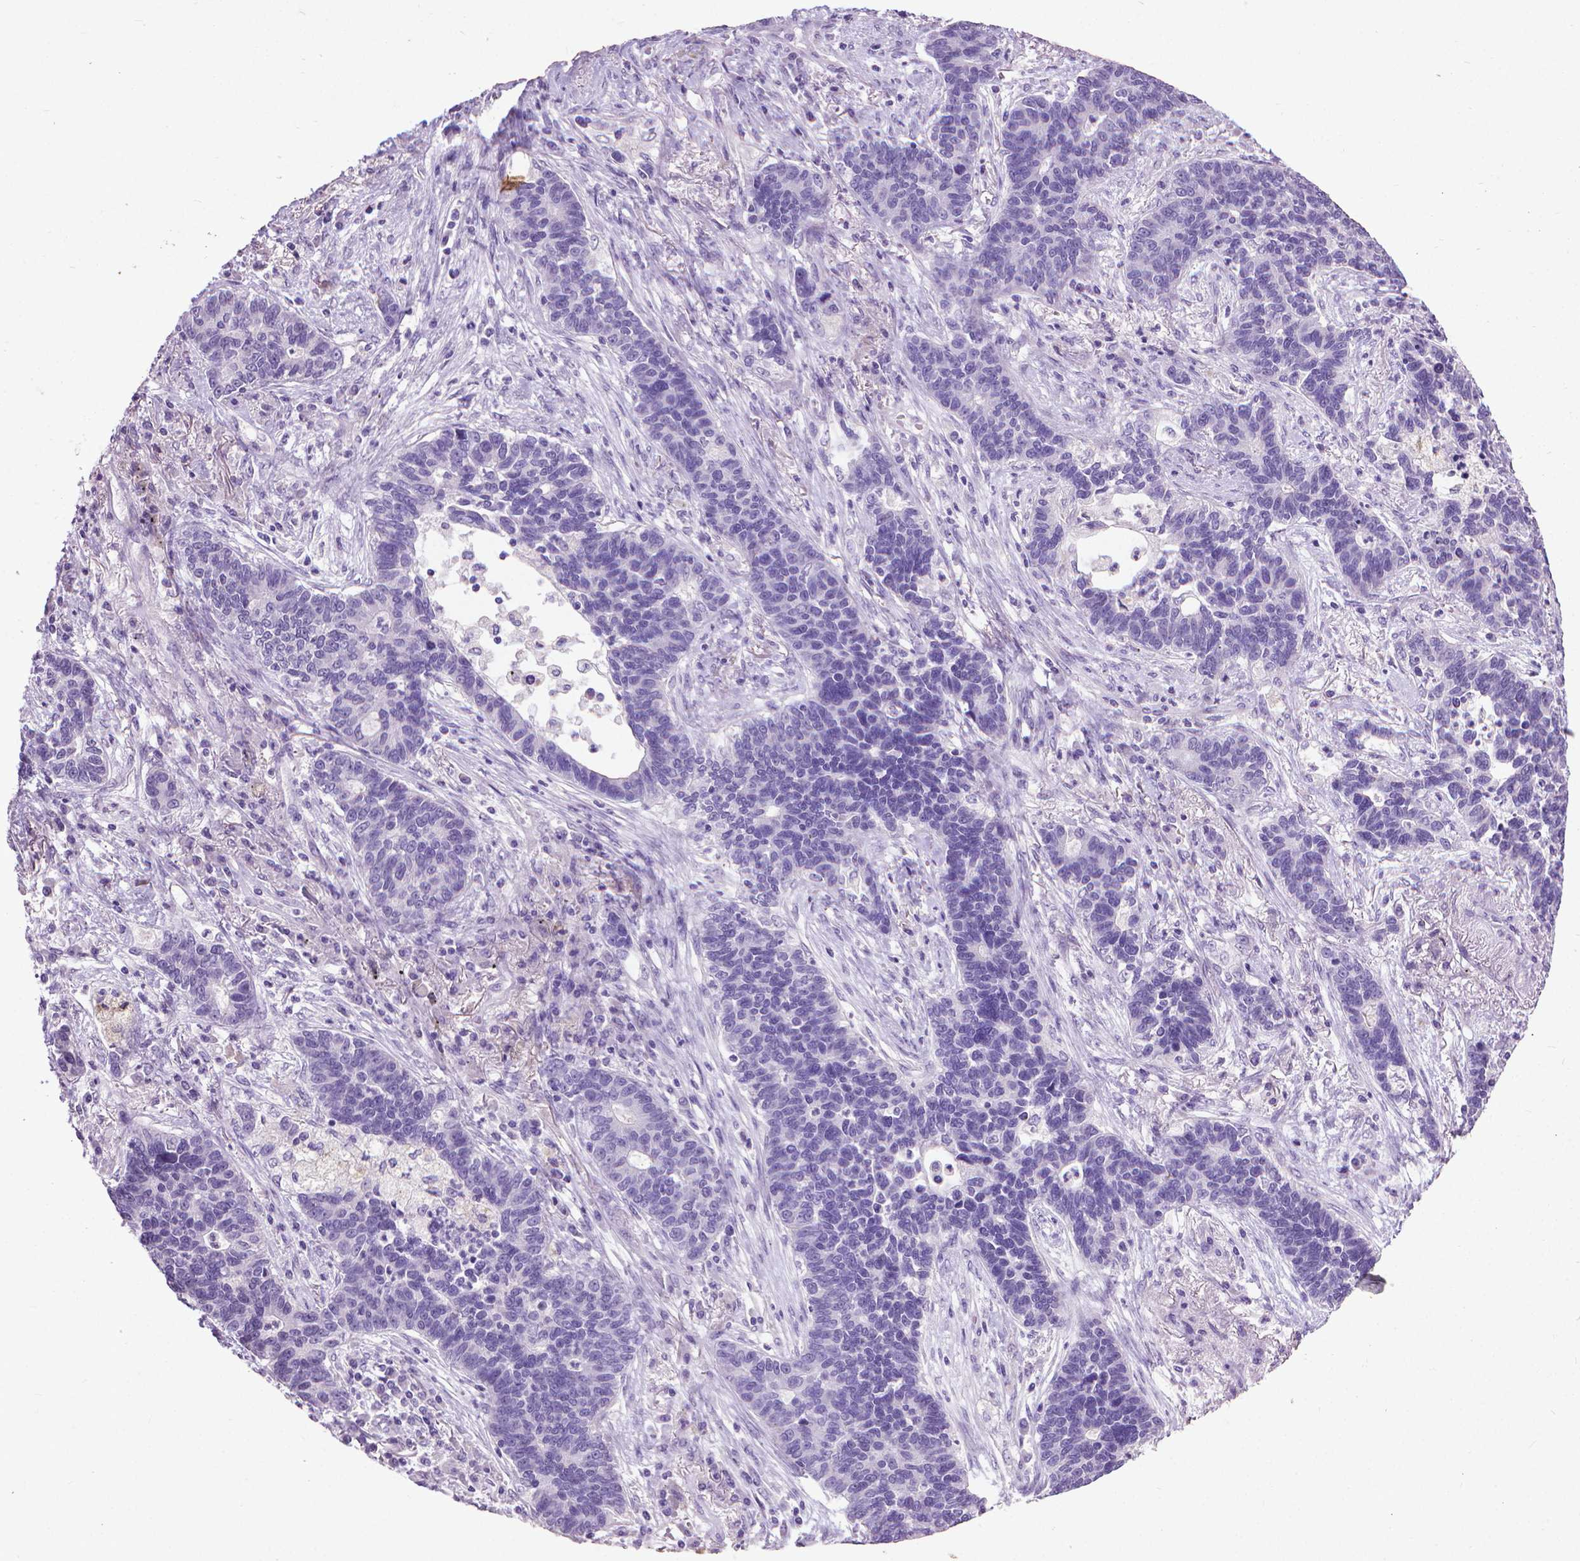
{"staining": {"intensity": "negative", "quantity": "none", "location": "none"}, "tissue": "lung cancer", "cell_type": "Tumor cells", "image_type": "cancer", "snomed": [{"axis": "morphology", "description": "Adenocarcinoma, NOS"}, {"axis": "topography", "description": "Lung"}], "caption": "Immunohistochemistry of human lung cancer shows no expression in tumor cells.", "gene": "KRT5", "patient": {"sex": "female", "age": 57}}